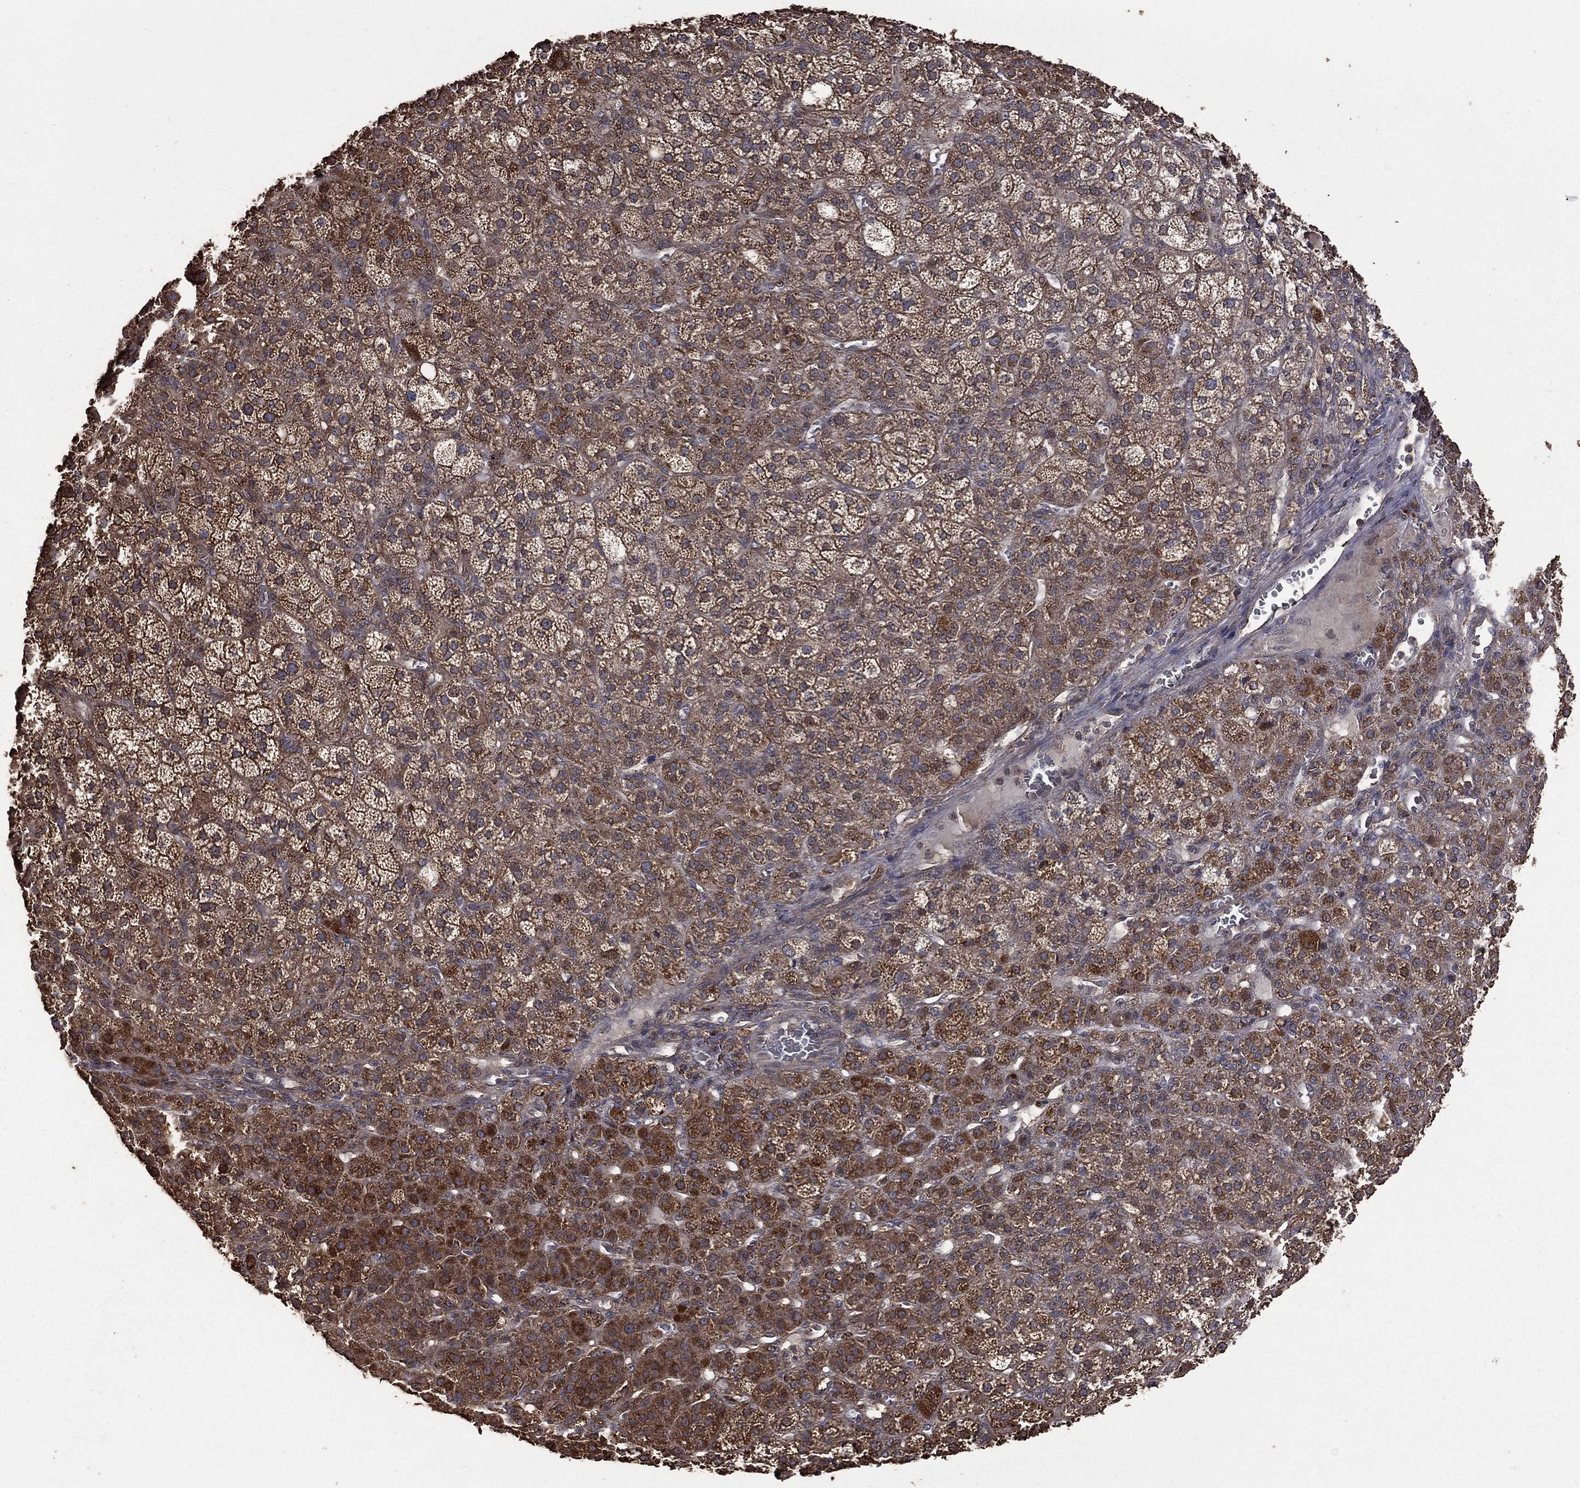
{"staining": {"intensity": "strong", "quantity": ">75%", "location": "cytoplasmic/membranous"}, "tissue": "adrenal gland", "cell_type": "Glandular cells", "image_type": "normal", "snomed": [{"axis": "morphology", "description": "Normal tissue, NOS"}, {"axis": "topography", "description": "Adrenal gland"}], "caption": "Protein staining of benign adrenal gland shows strong cytoplasmic/membranous expression in approximately >75% of glandular cells. Using DAB (brown) and hematoxylin (blue) stains, captured at high magnification using brightfield microscopy.", "gene": "METTL27", "patient": {"sex": "female", "age": 60}}